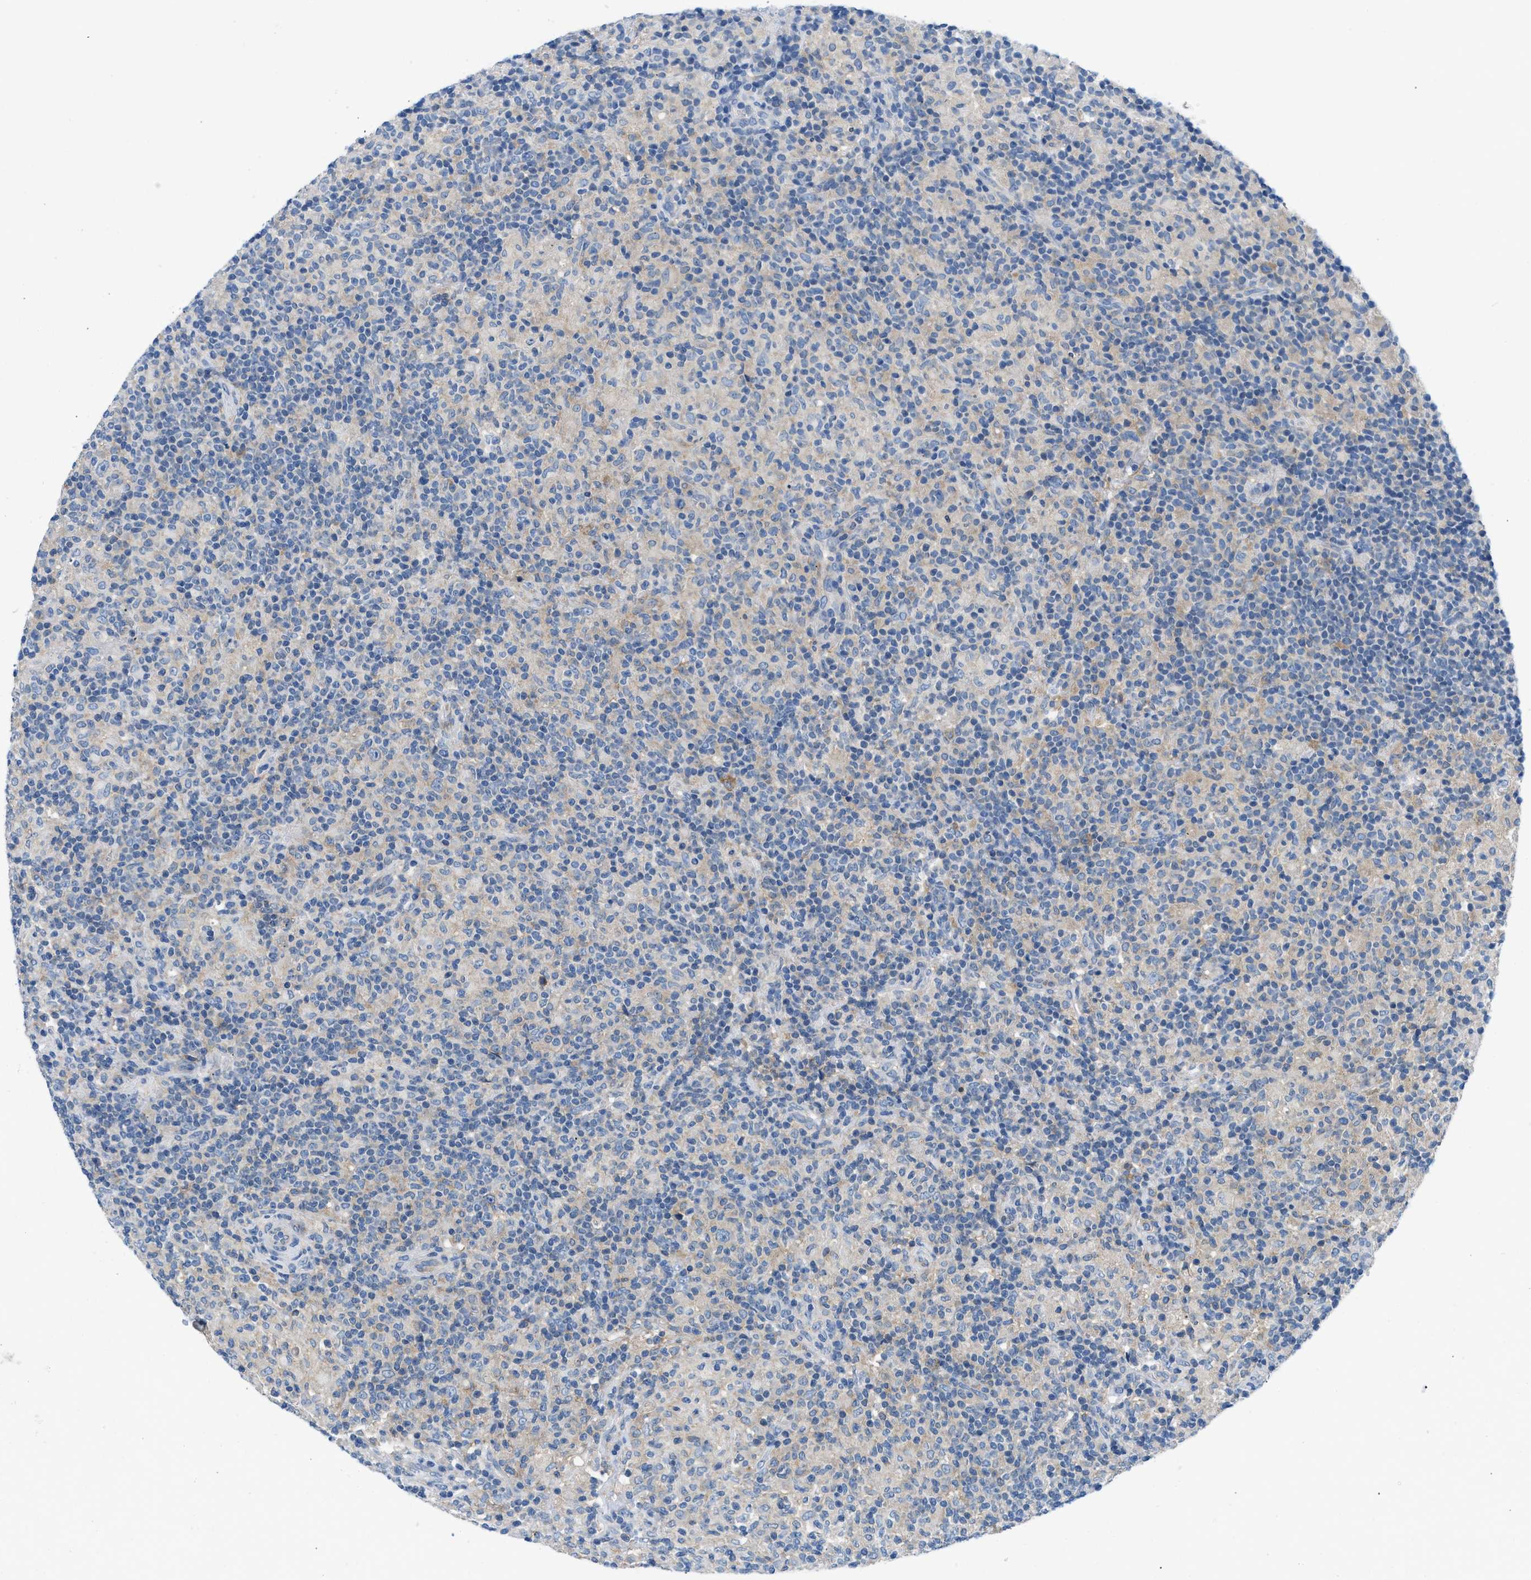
{"staining": {"intensity": "weak", "quantity": "25%-75%", "location": "cytoplasmic/membranous"}, "tissue": "lymphoma", "cell_type": "Tumor cells", "image_type": "cancer", "snomed": [{"axis": "morphology", "description": "Hodgkin's disease, NOS"}, {"axis": "topography", "description": "Lymph node"}], "caption": "Lymphoma tissue demonstrates weak cytoplasmic/membranous positivity in about 25%-75% of tumor cells, visualized by immunohistochemistry.", "gene": "BNC2", "patient": {"sex": "male", "age": 70}}